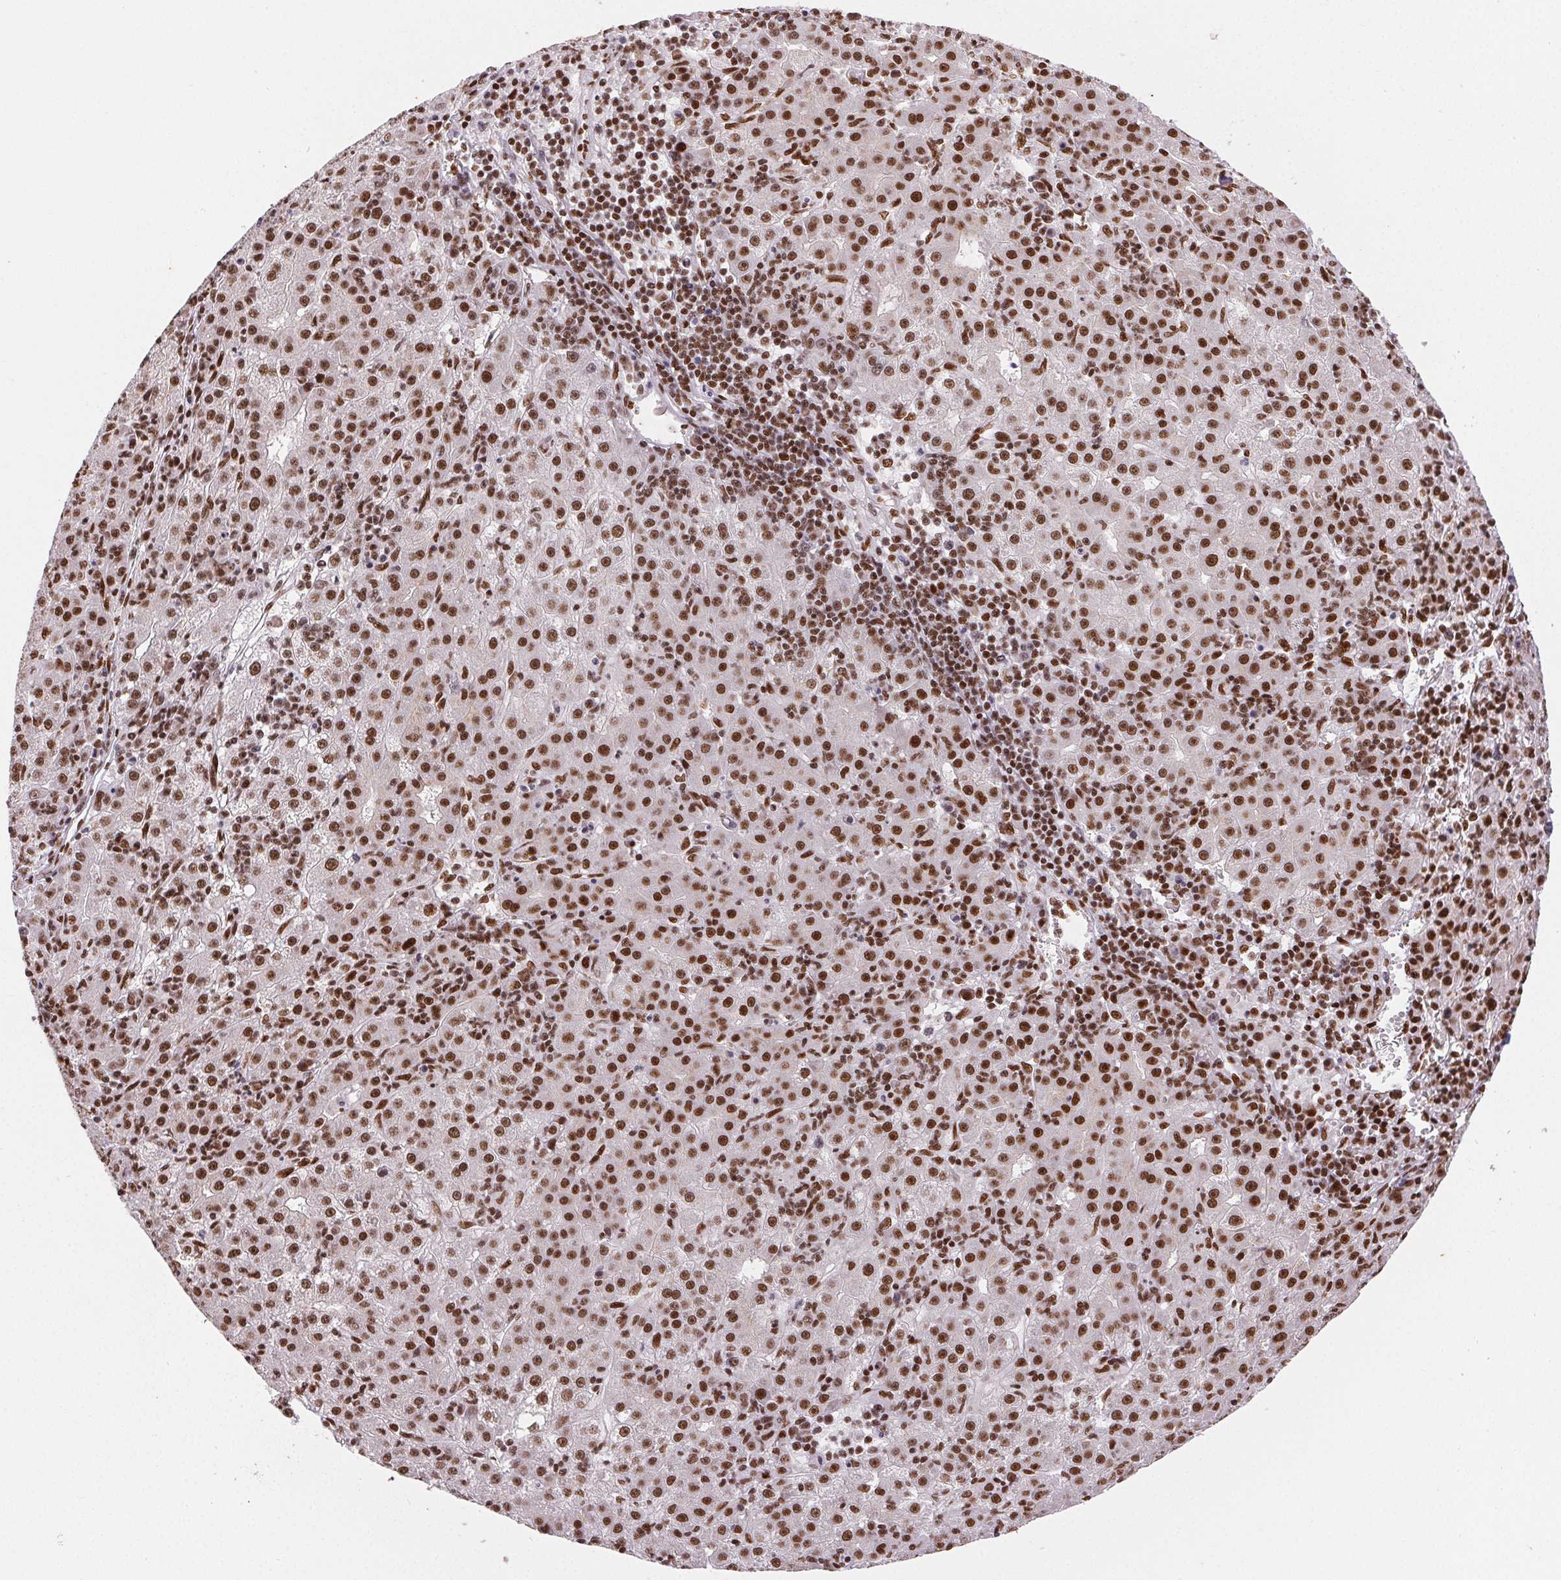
{"staining": {"intensity": "moderate", "quantity": ">75%", "location": "nuclear"}, "tissue": "liver cancer", "cell_type": "Tumor cells", "image_type": "cancer", "snomed": [{"axis": "morphology", "description": "Carcinoma, Hepatocellular, NOS"}, {"axis": "topography", "description": "Liver"}], "caption": "Immunohistochemical staining of hepatocellular carcinoma (liver) shows medium levels of moderate nuclear positivity in approximately >75% of tumor cells. (DAB (3,3'-diaminobenzidine) = brown stain, brightfield microscopy at high magnification).", "gene": "ZNF80", "patient": {"sex": "male", "age": 76}}